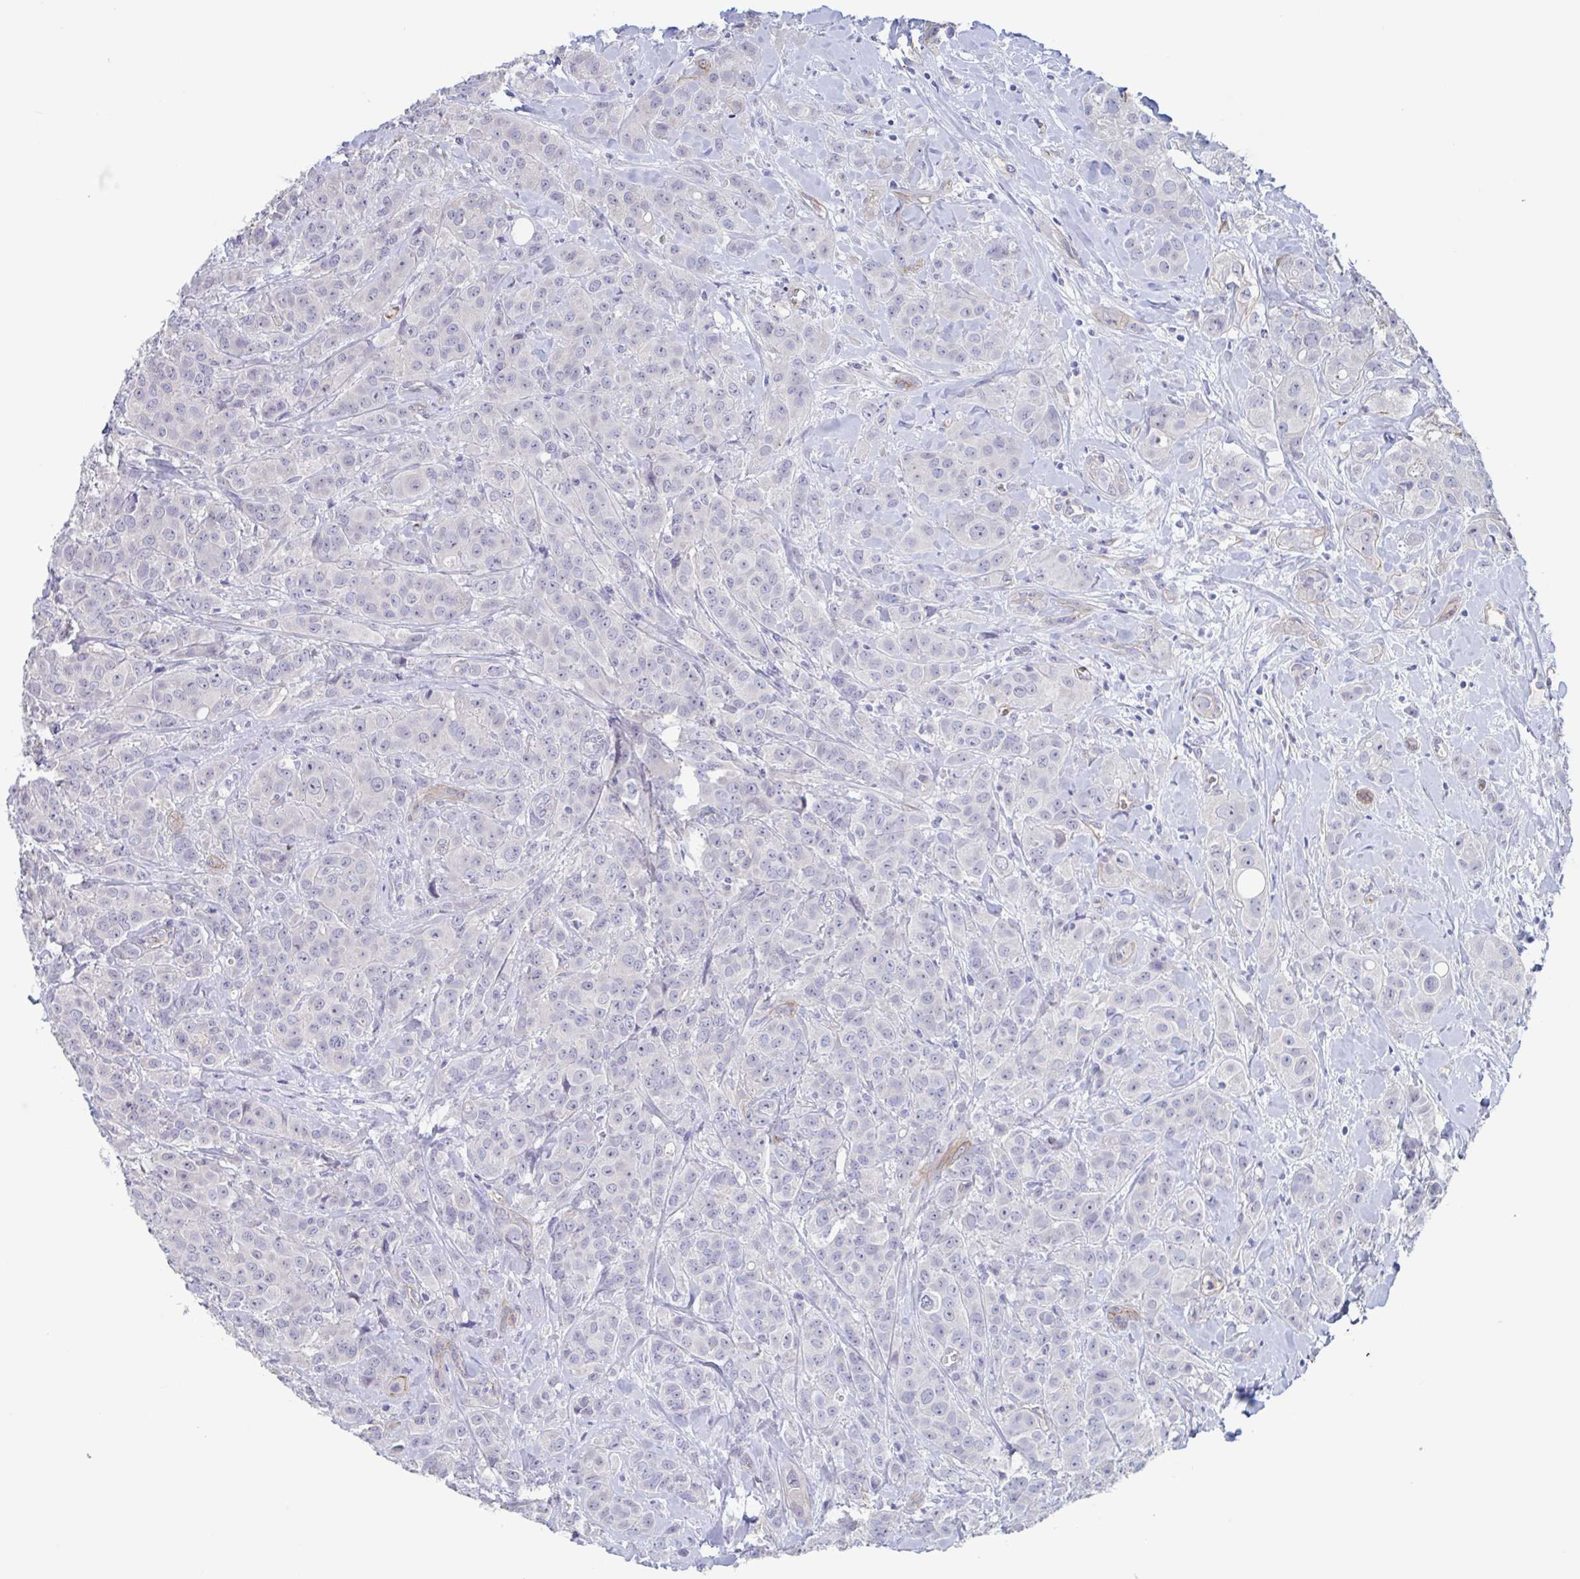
{"staining": {"intensity": "negative", "quantity": "none", "location": "none"}, "tissue": "breast cancer", "cell_type": "Tumor cells", "image_type": "cancer", "snomed": [{"axis": "morphology", "description": "Normal tissue, NOS"}, {"axis": "morphology", "description": "Duct carcinoma"}, {"axis": "topography", "description": "Breast"}], "caption": "High magnification brightfield microscopy of breast invasive ductal carcinoma stained with DAB (brown) and counterstained with hematoxylin (blue): tumor cells show no significant staining. The staining was performed using DAB (3,3'-diaminobenzidine) to visualize the protein expression in brown, while the nuclei were stained in blue with hematoxylin (Magnification: 20x).", "gene": "ST14", "patient": {"sex": "female", "age": 43}}